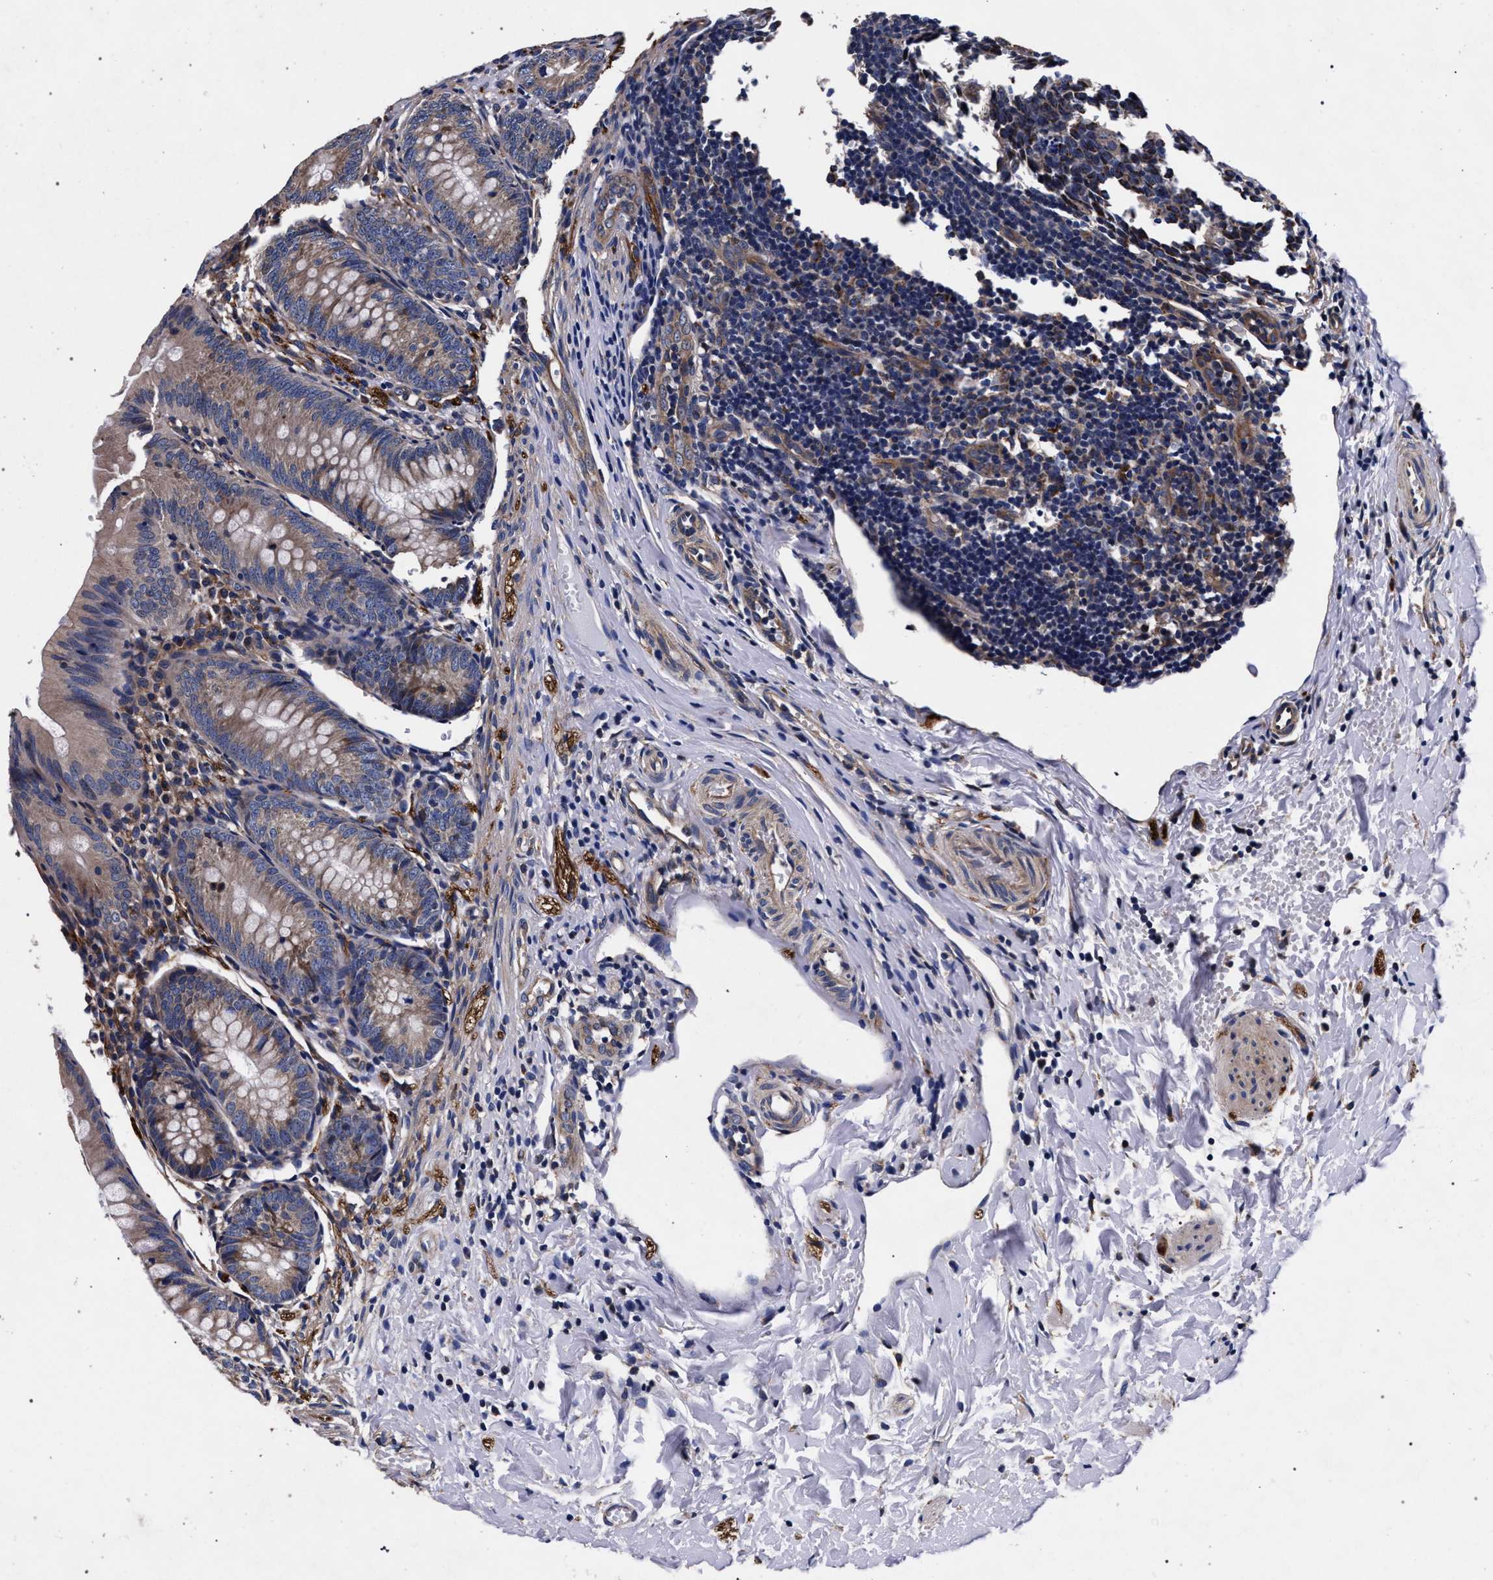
{"staining": {"intensity": "weak", "quantity": ">75%", "location": "cytoplasmic/membranous"}, "tissue": "appendix", "cell_type": "Glandular cells", "image_type": "normal", "snomed": [{"axis": "morphology", "description": "Normal tissue, NOS"}, {"axis": "topography", "description": "Appendix"}], "caption": "Approximately >75% of glandular cells in benign human appendix show weak cytoplasmic/membranous protein staining as visualized by brown immunohistochemical staining.", "gene": "CFAP95", "patient": {"sex": "male", "age": 1}}